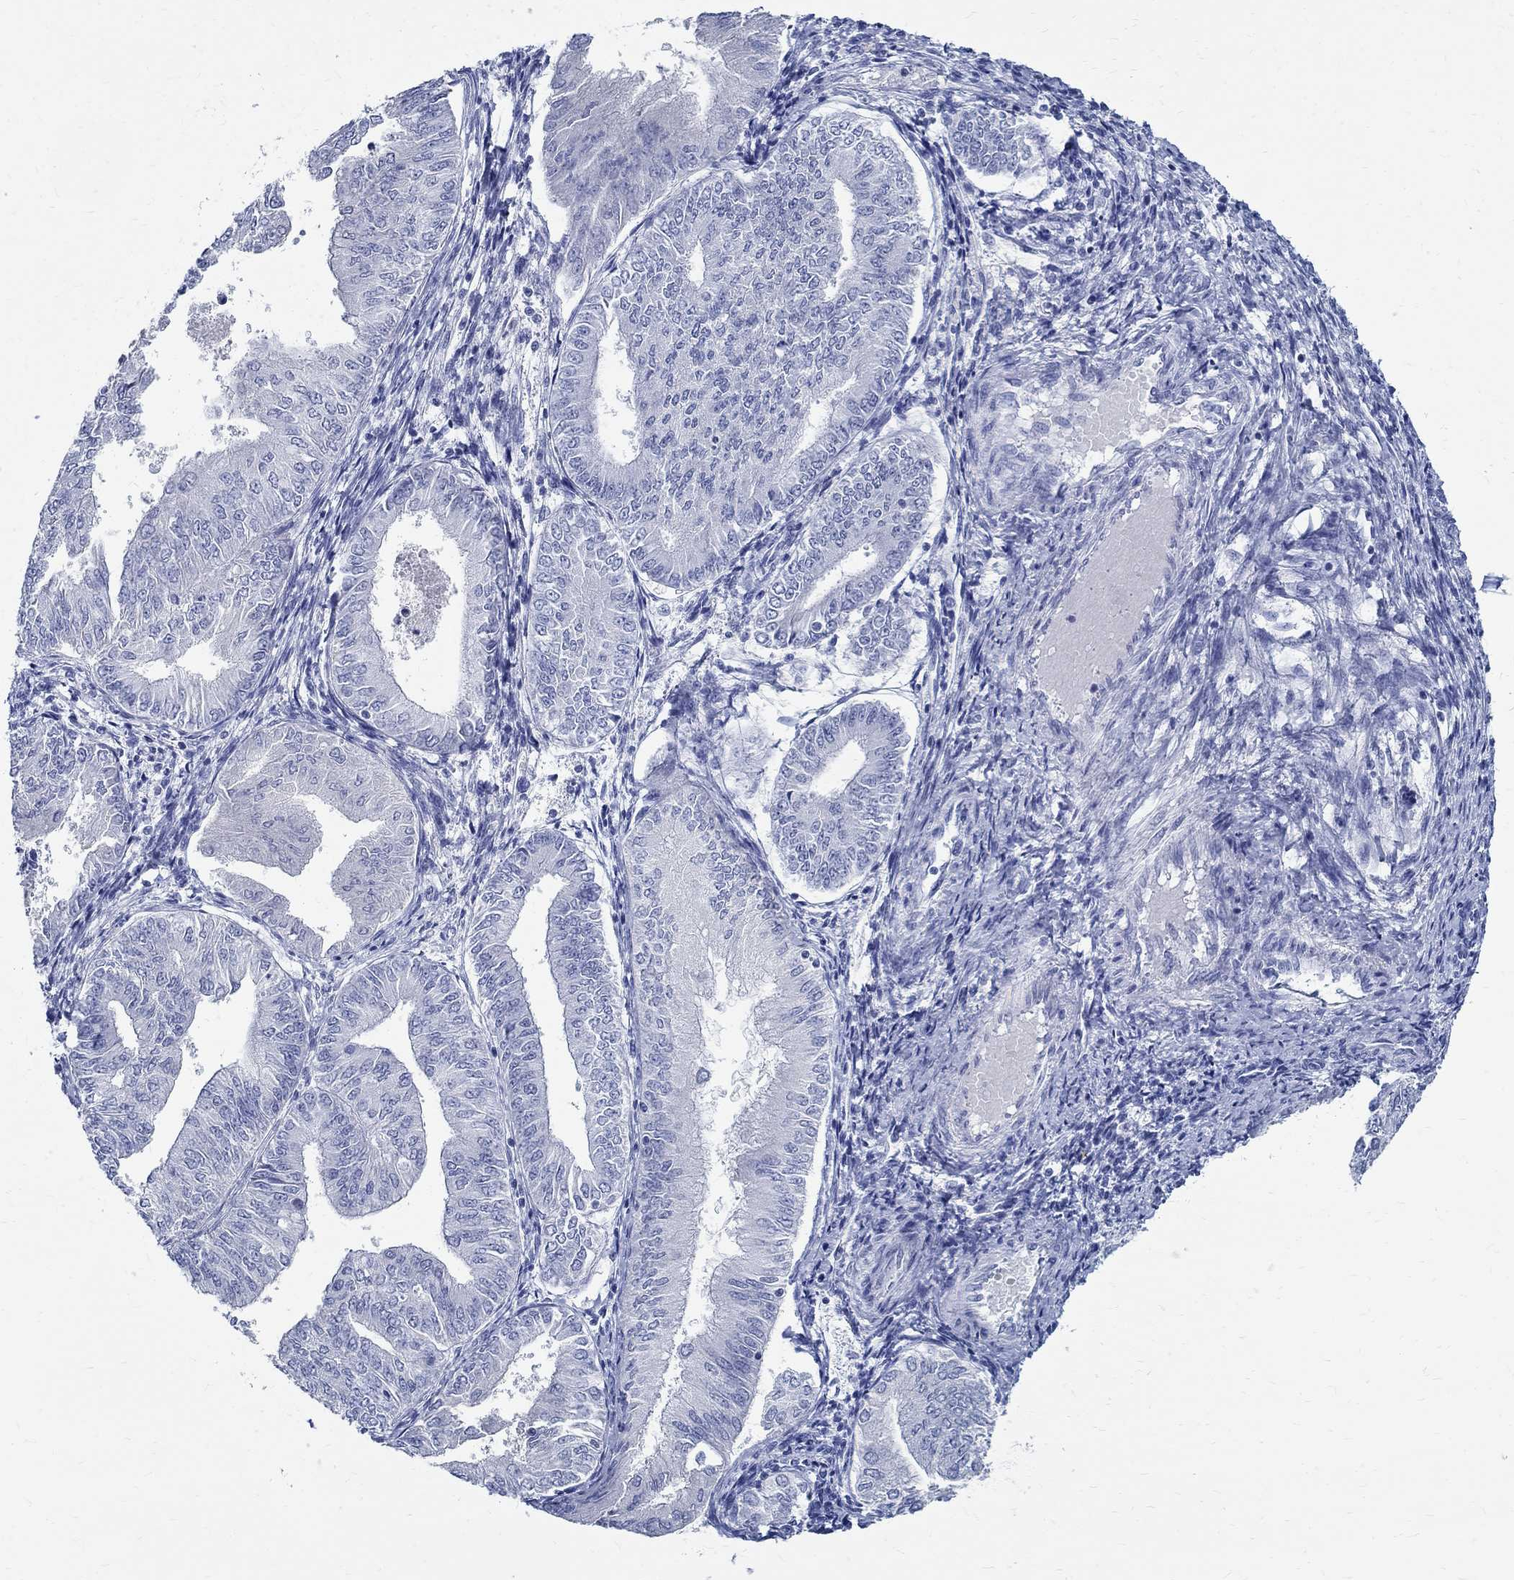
{"staining": {"intensity": "negative", "quantity": "none", "location": "none"}, "tissue": "endometrial cancer", "cell_type": "Tumor cells", "image_type": "cancer", "snomed": [{"axis": "morphology", "description": "Adenocarcinoma, NOS"}, {"axis": "topography", "description": "Endometrium"}], "caption": "Tumor cells show no significant protein expression in adenocarcinoma (endometrial). The staining was performed using DAB to visualize the protein expression in brown, while the nuclei were stained in blue with hematoxylin (Magnification: 20x).", "gene": "BSPRY", "patient": {"sex": "female", "age": 53}}